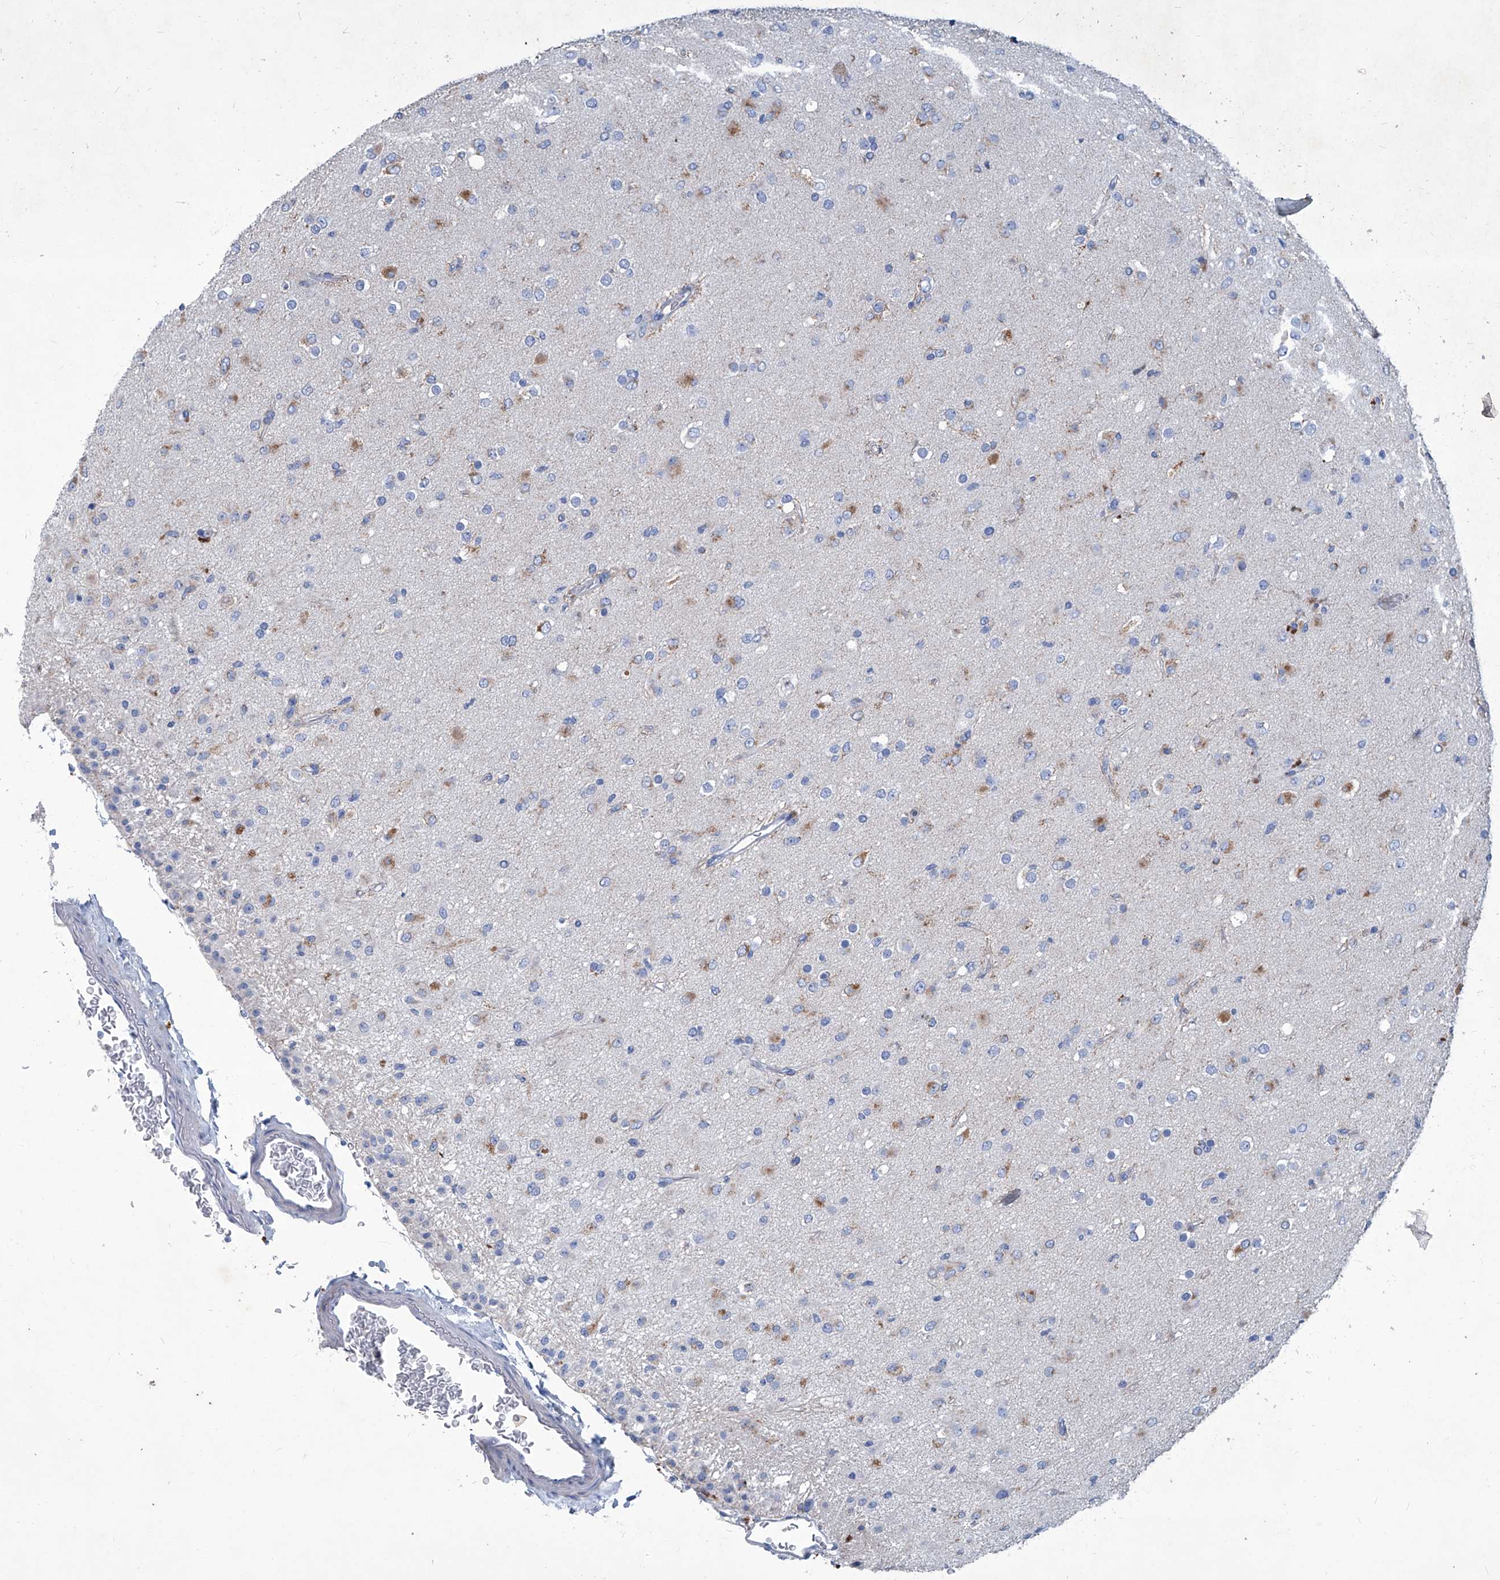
{"staining": {"intensity": "negative", "quantity": "none", "location": "none"}, "tissue": "glioma", "cell_type": "Tumor cells", "image_type": "cancer", "snomed": [{"axis": "morphology", "description": "Glioma, malignant, Low grade"}, {"axis": "topography", "description": "Brain"}], "caption": "Tumor cells show no significant staining in glioma.", "gene": "MTARC1", "patient": {"sex": "male", "age": 65}}